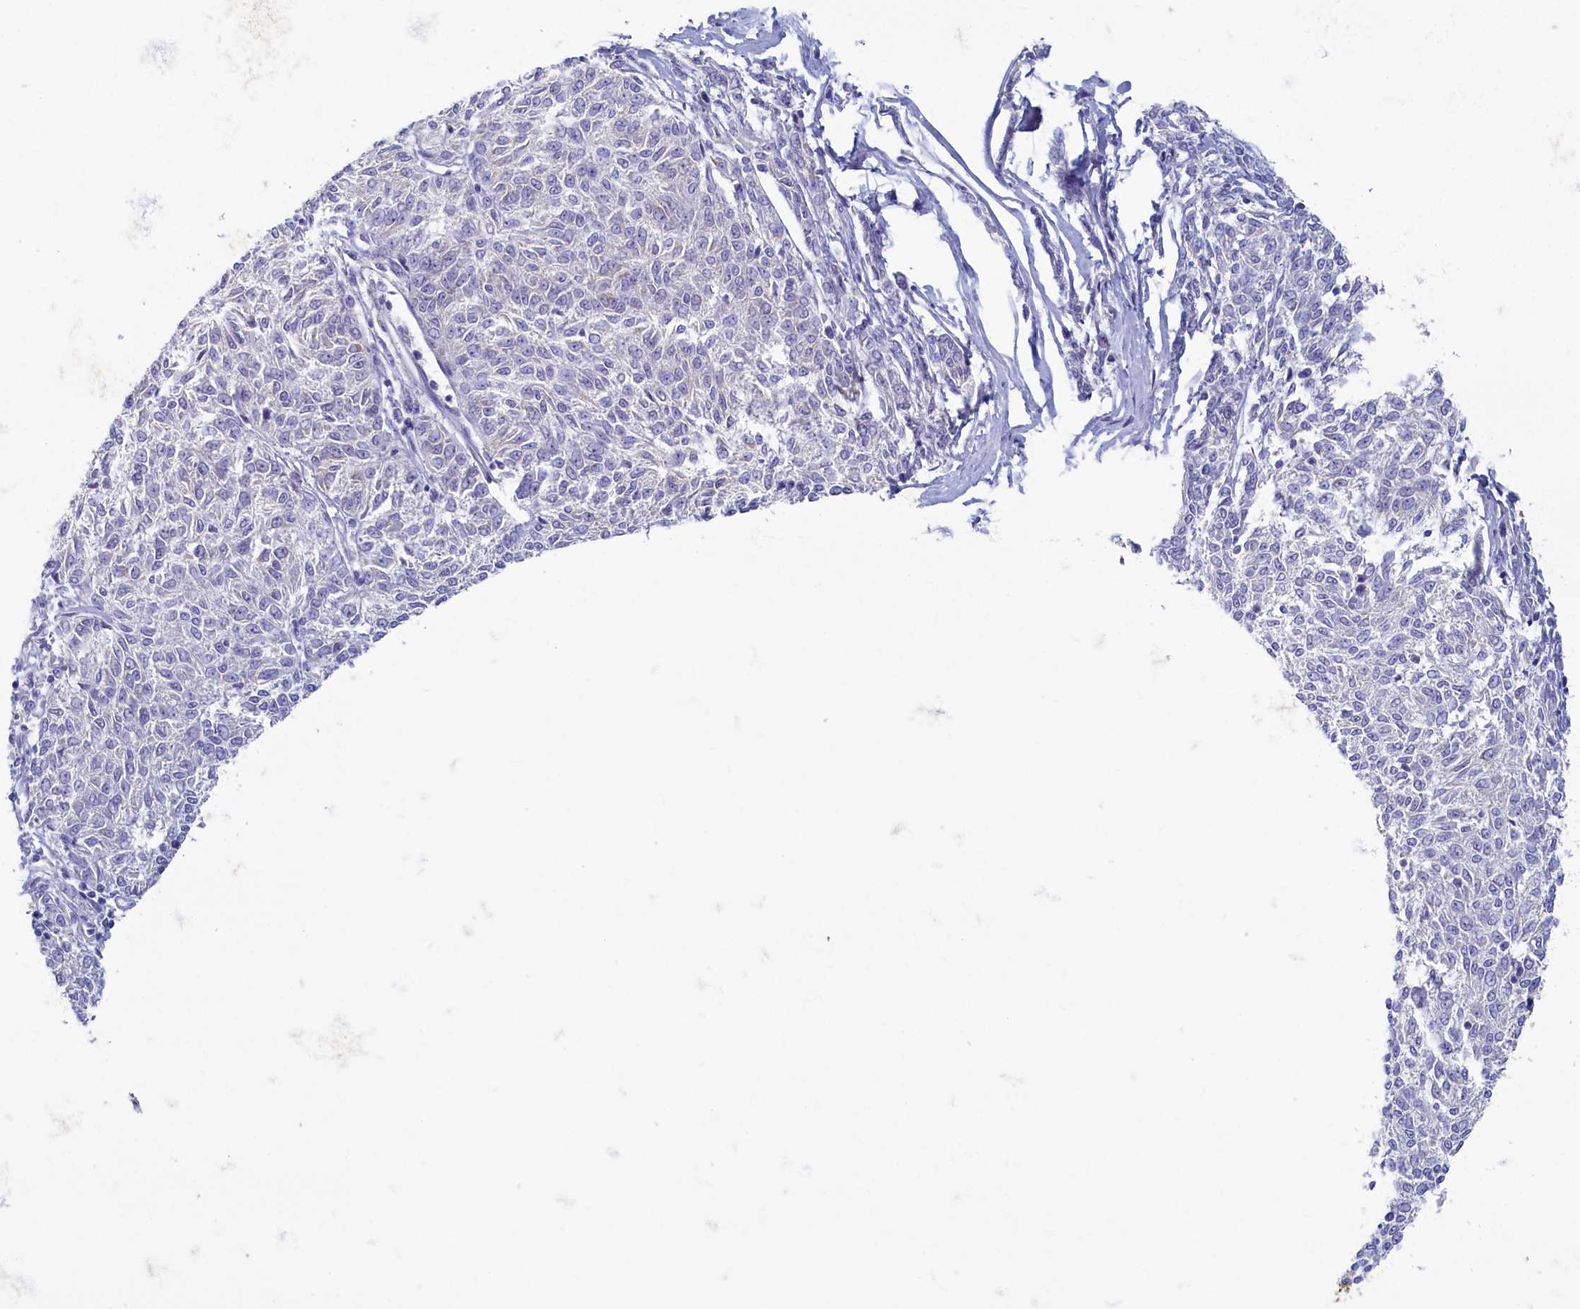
{"staining": {"intensity": "negative", "quantity": "none", "location": "none"}, "tissue": "melanoma", "cell_type": "Tumor cells", "image_type": "cancer", "snomed": [{"axis": "morphology", "description": "Malignant melanoma, NOS"}, {"axis": "topography", "description": "Skin"}], "caption": "The histopathology image displays no staining of tumor cells in melanoma.", "gene": "OCIAD2", "patient": {"sex": "female", "age": 72}}